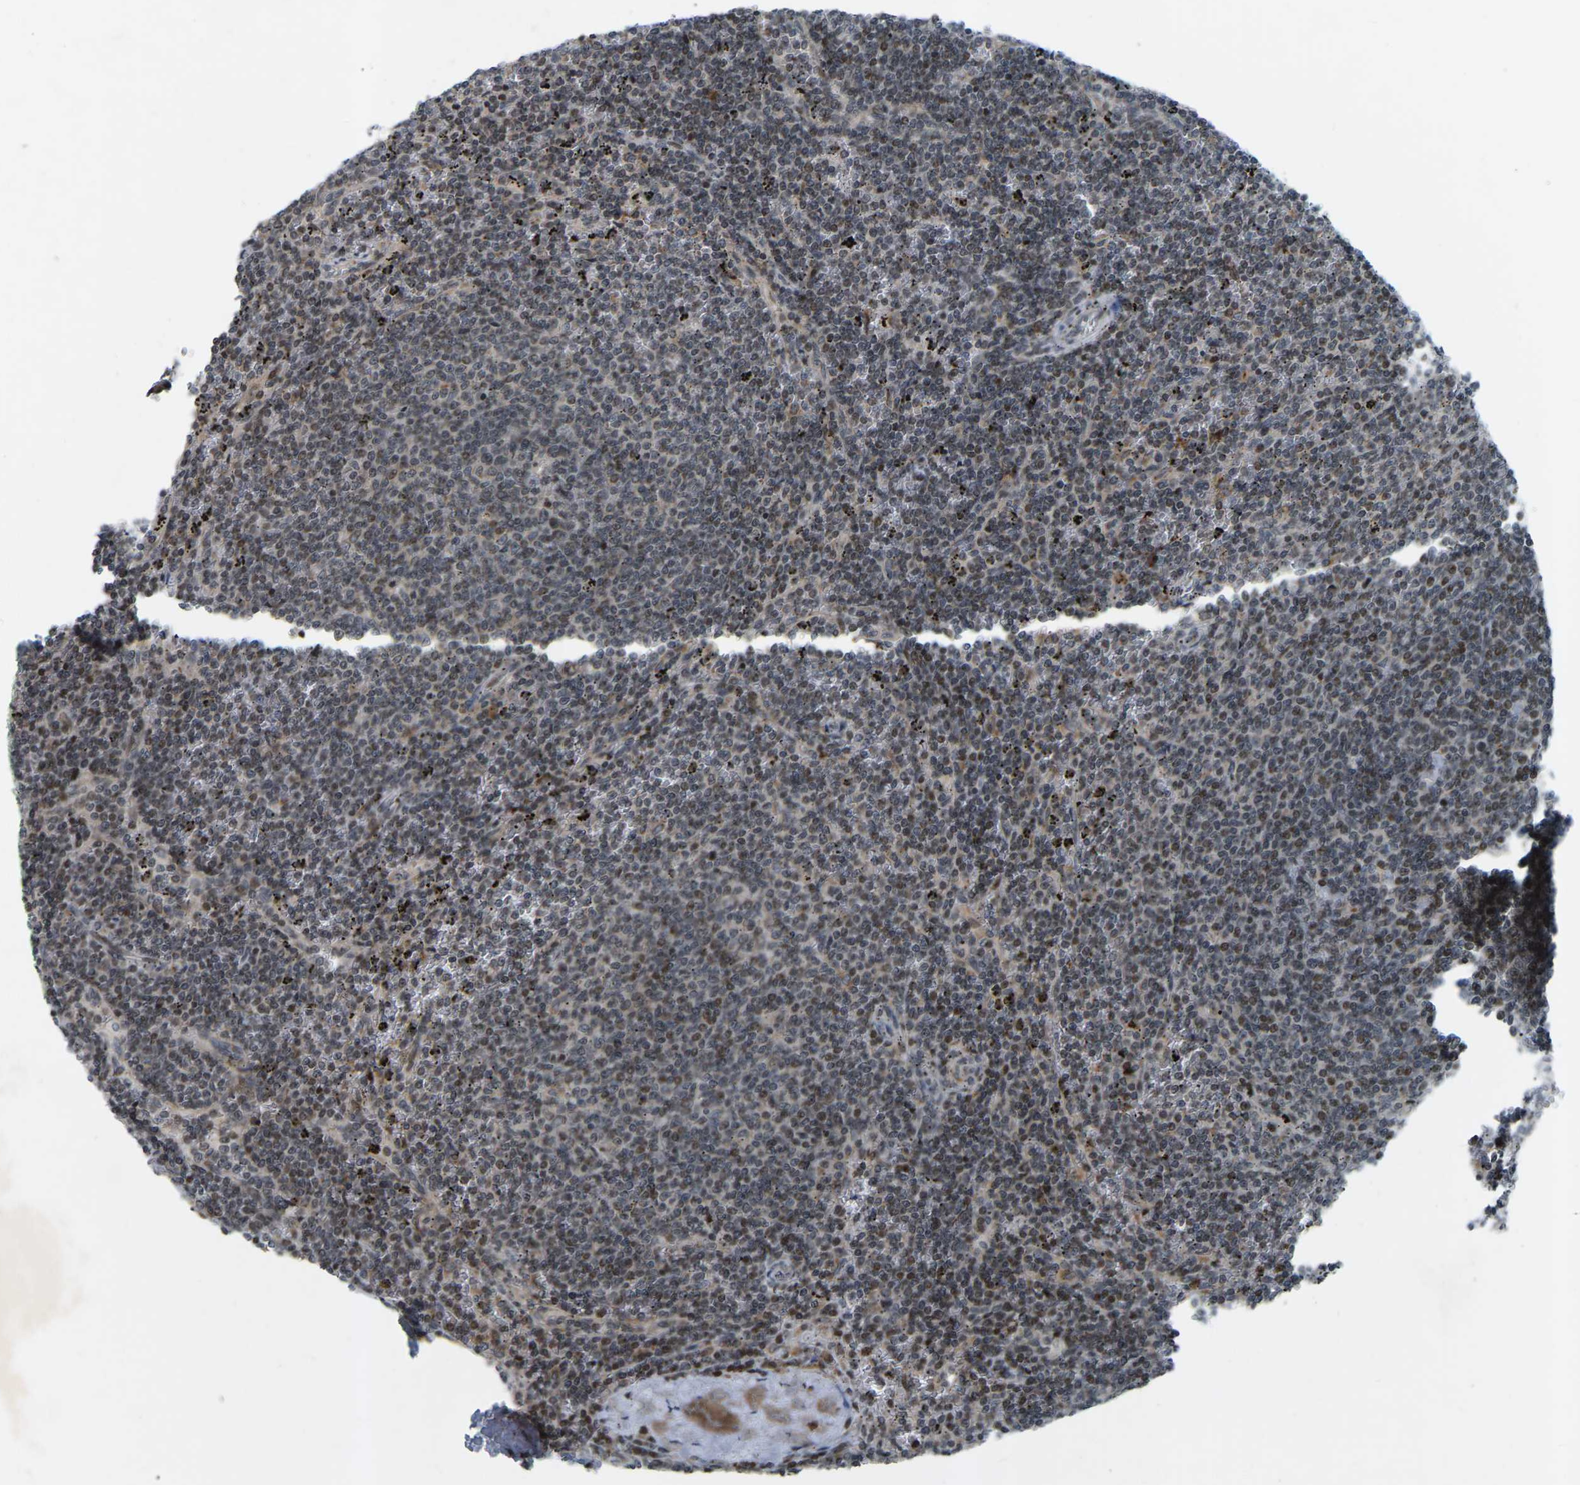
{"staining": {"intensity": "weak", "quantity": "25%-75%", "location": "nuclear"}, "tissue": "lymphoma", "cell_type": "Tumor cells", "image_type": "cancer", "snomed": [{"axis": "morphology", "description": "Malignant lymphoma, non-Hodgkin's type, Low grade"}, {"axis": "topography", "description": "Spleen"}], "caption": "Immunohistochemistry image of neoplastic tissue: lymphoma stained using immunohistochemistry (IHC) displays low levels of weak protein expression localized specifically in the nuclear of tumor cells, appearing as a nuclear brown color.", "gene": "PARL", "patient": {"sex": "female", "age": 50}}